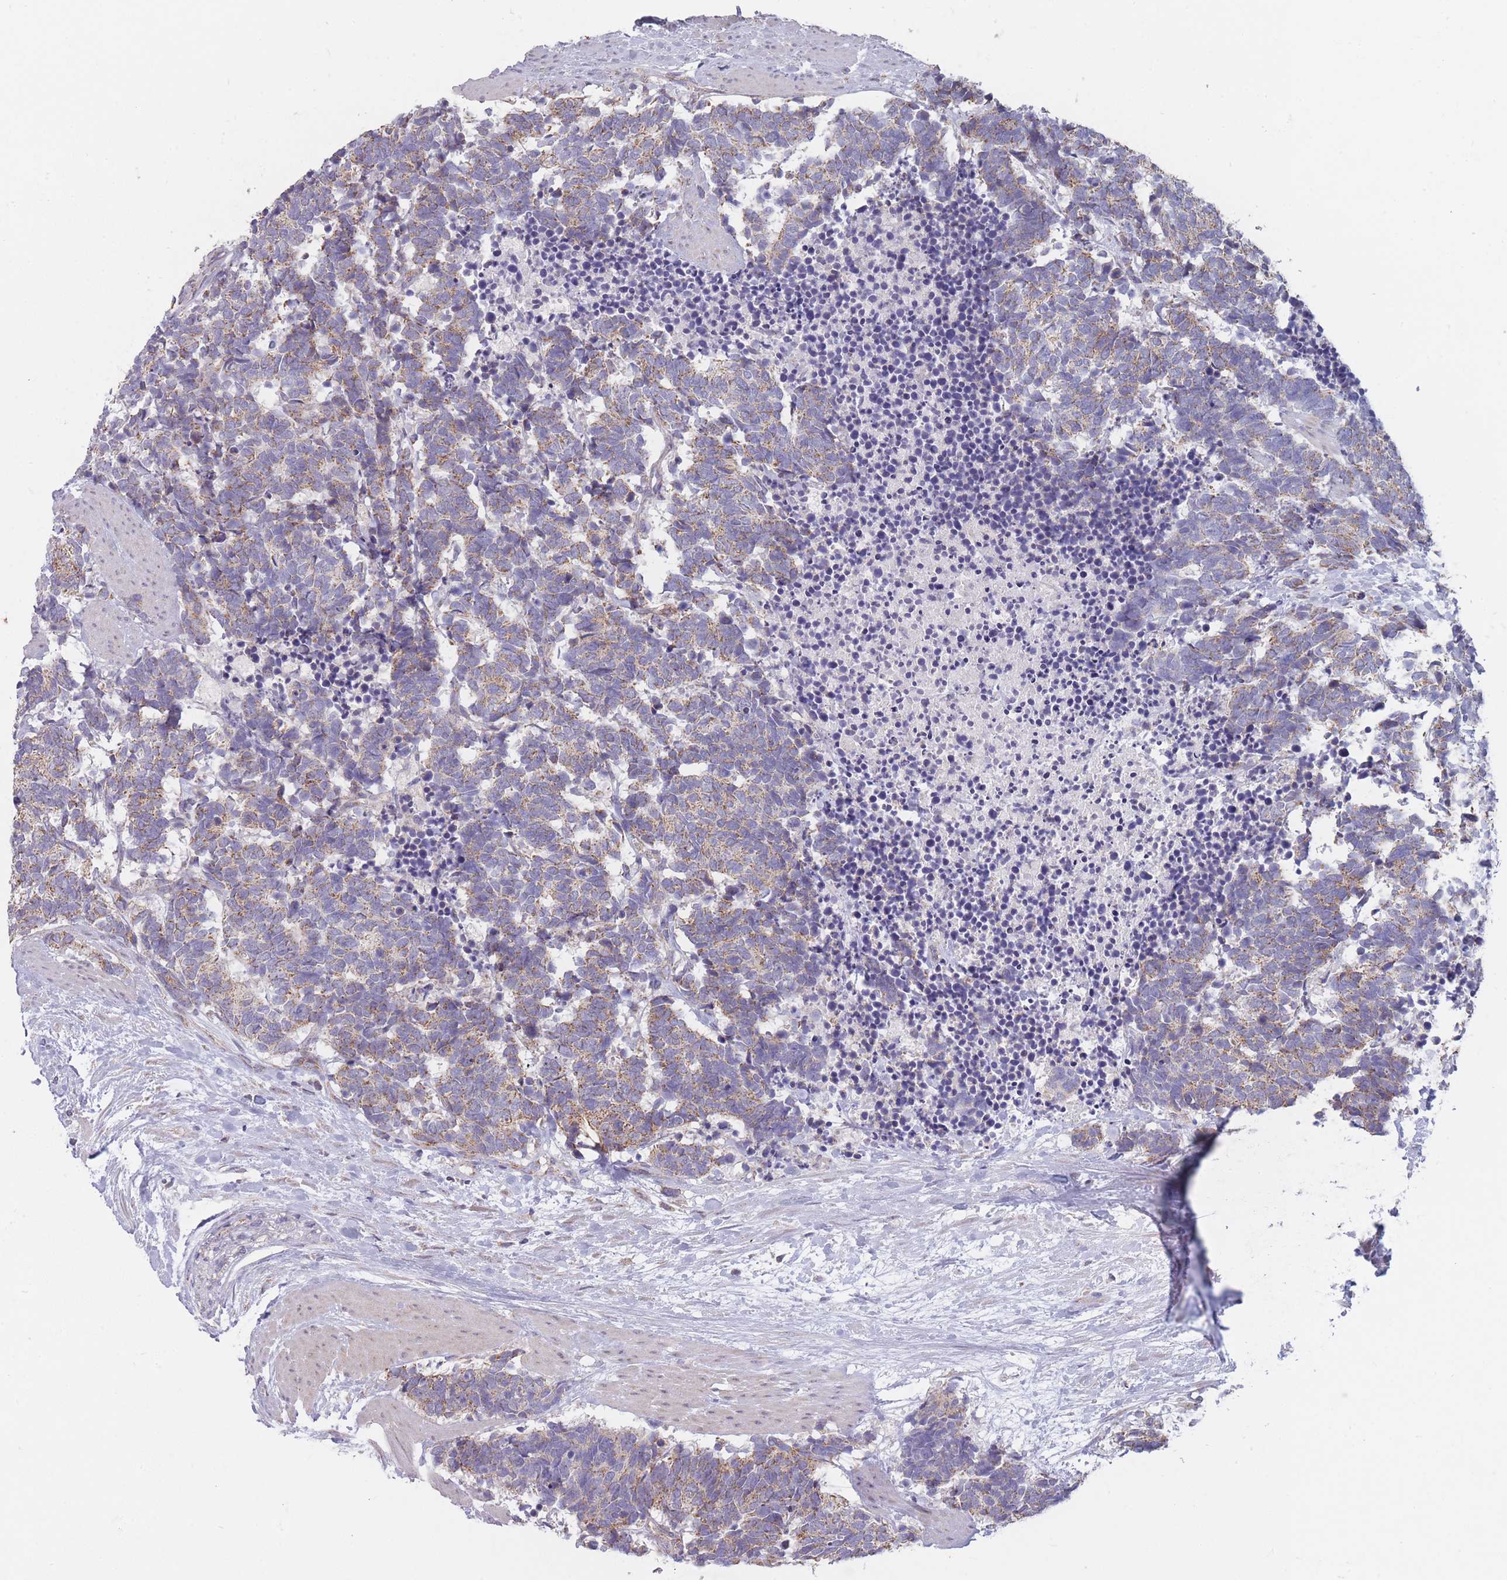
{"staining": {"intensity": "moderate", "quantity": ">75%", "location": "cytoplasmic/membranous"}, "tissue": "carcinoid", "cell_type": "Tumor cells", "image_type": "cancer", "snomed": [{"axis": "morphology", "description": "Carcinoma, NOS"}, {"axis": "morphology", "description": "Carcinoid, malignant, NOS"}, {"axis": "topography", "description": "Prostate"}], "caption": "A brown stain shows moderate cytoplasmic/membranous staining of a protein in carcinoid (malignant) tumor cells.", "gene": "MRPS18C", "patient": {"sex": "male", "age": 57}}